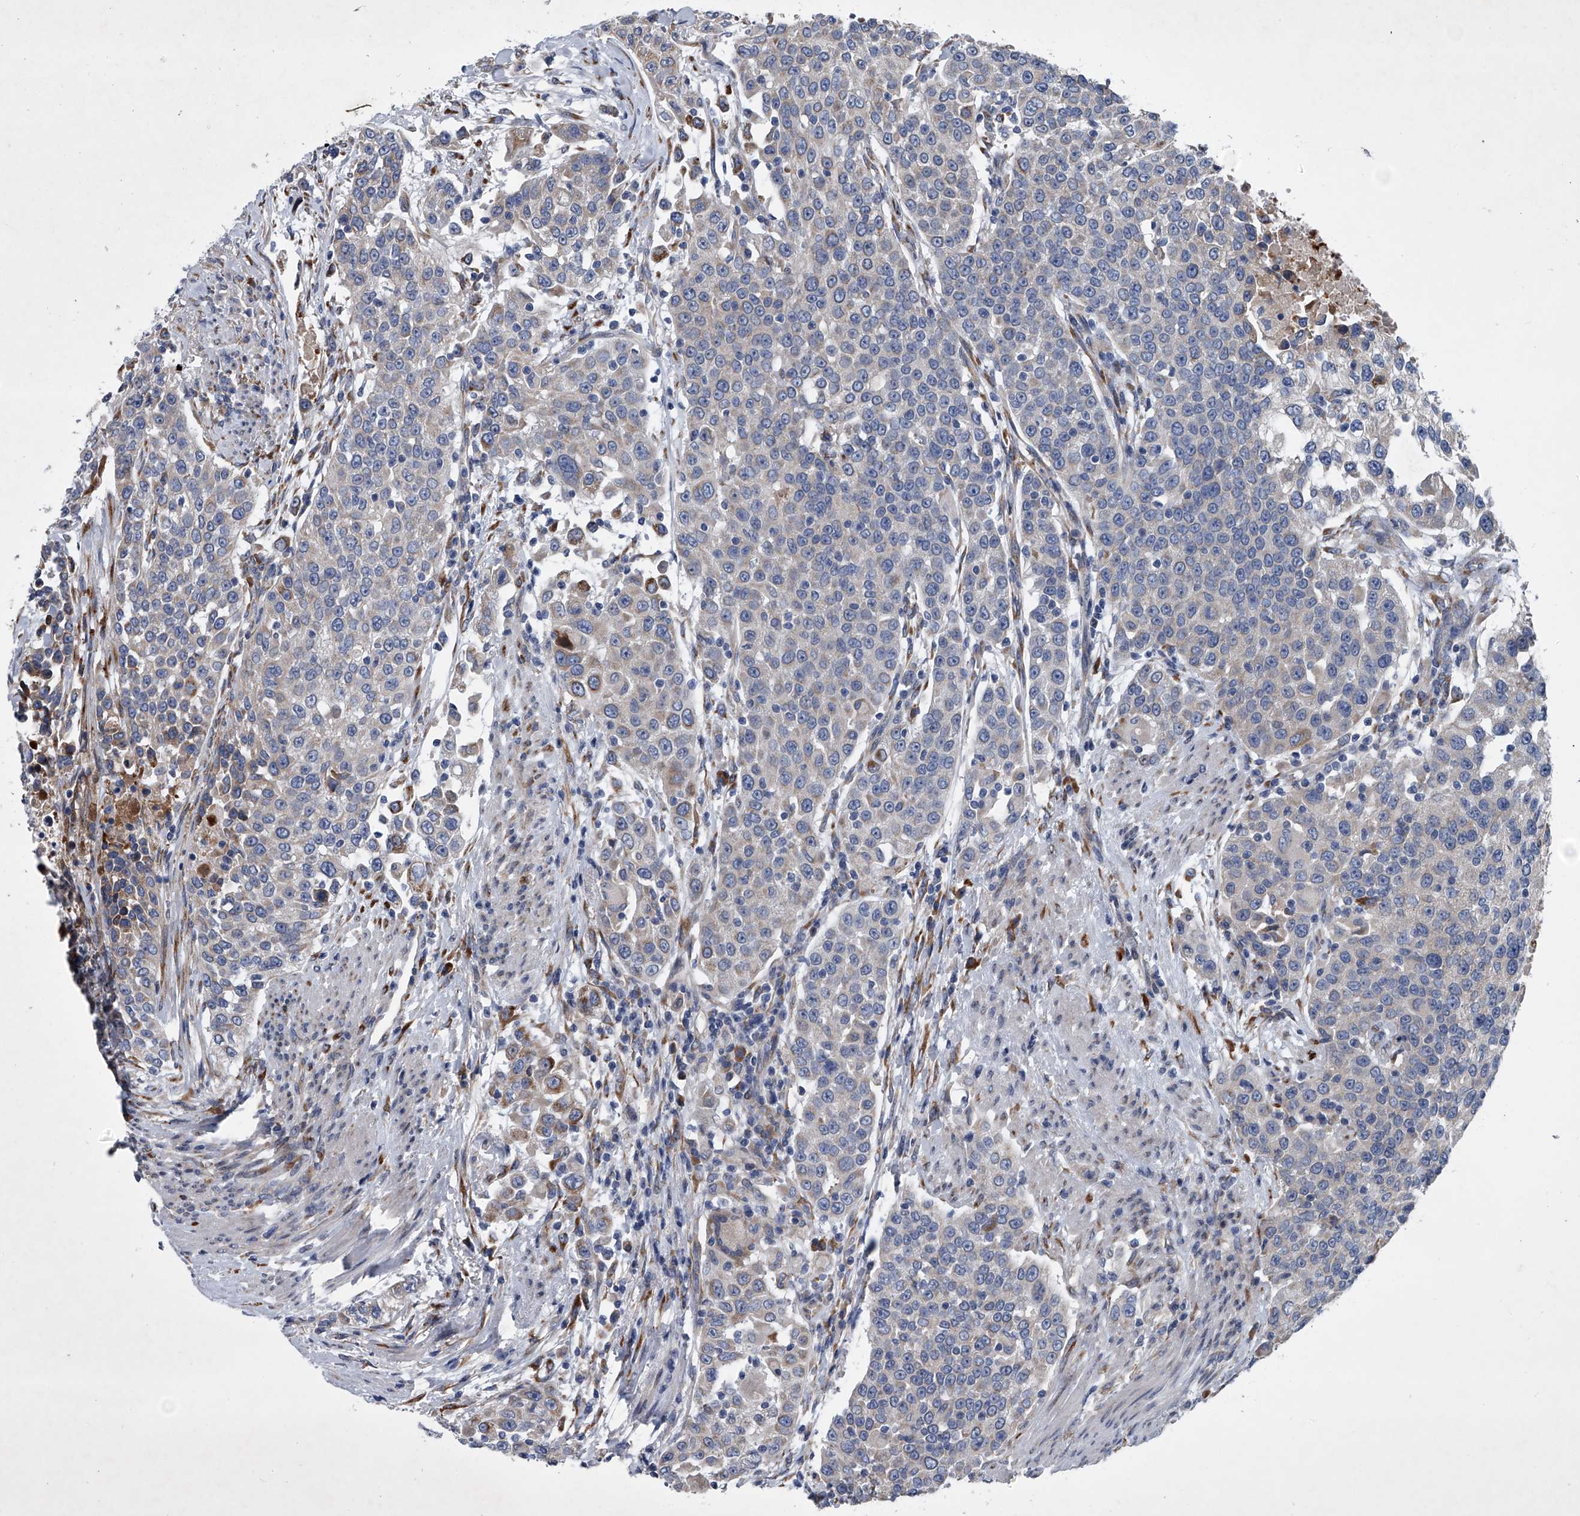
{"staining": {"intensity": "negative", "quantity": "none", "location": "none"}, "tissue": "urothelial cancer", "cell_type": "Tumor cells", "image_type": "cancer", "snomed": [{"axis": "morphology", "description": "Urothelial carcinoma, High grade"}, {"axis": "topography", "description": "Urinary bladder"}], "caption": "Image shows no protein staining in tumor cells of urothelial carcinoma (high-grade) tissue. (Immunohistochemistry, brightfield microscopy, high magnification).", "gene": "ABCG1", "patient": {"sex": "female", "age": 80}}